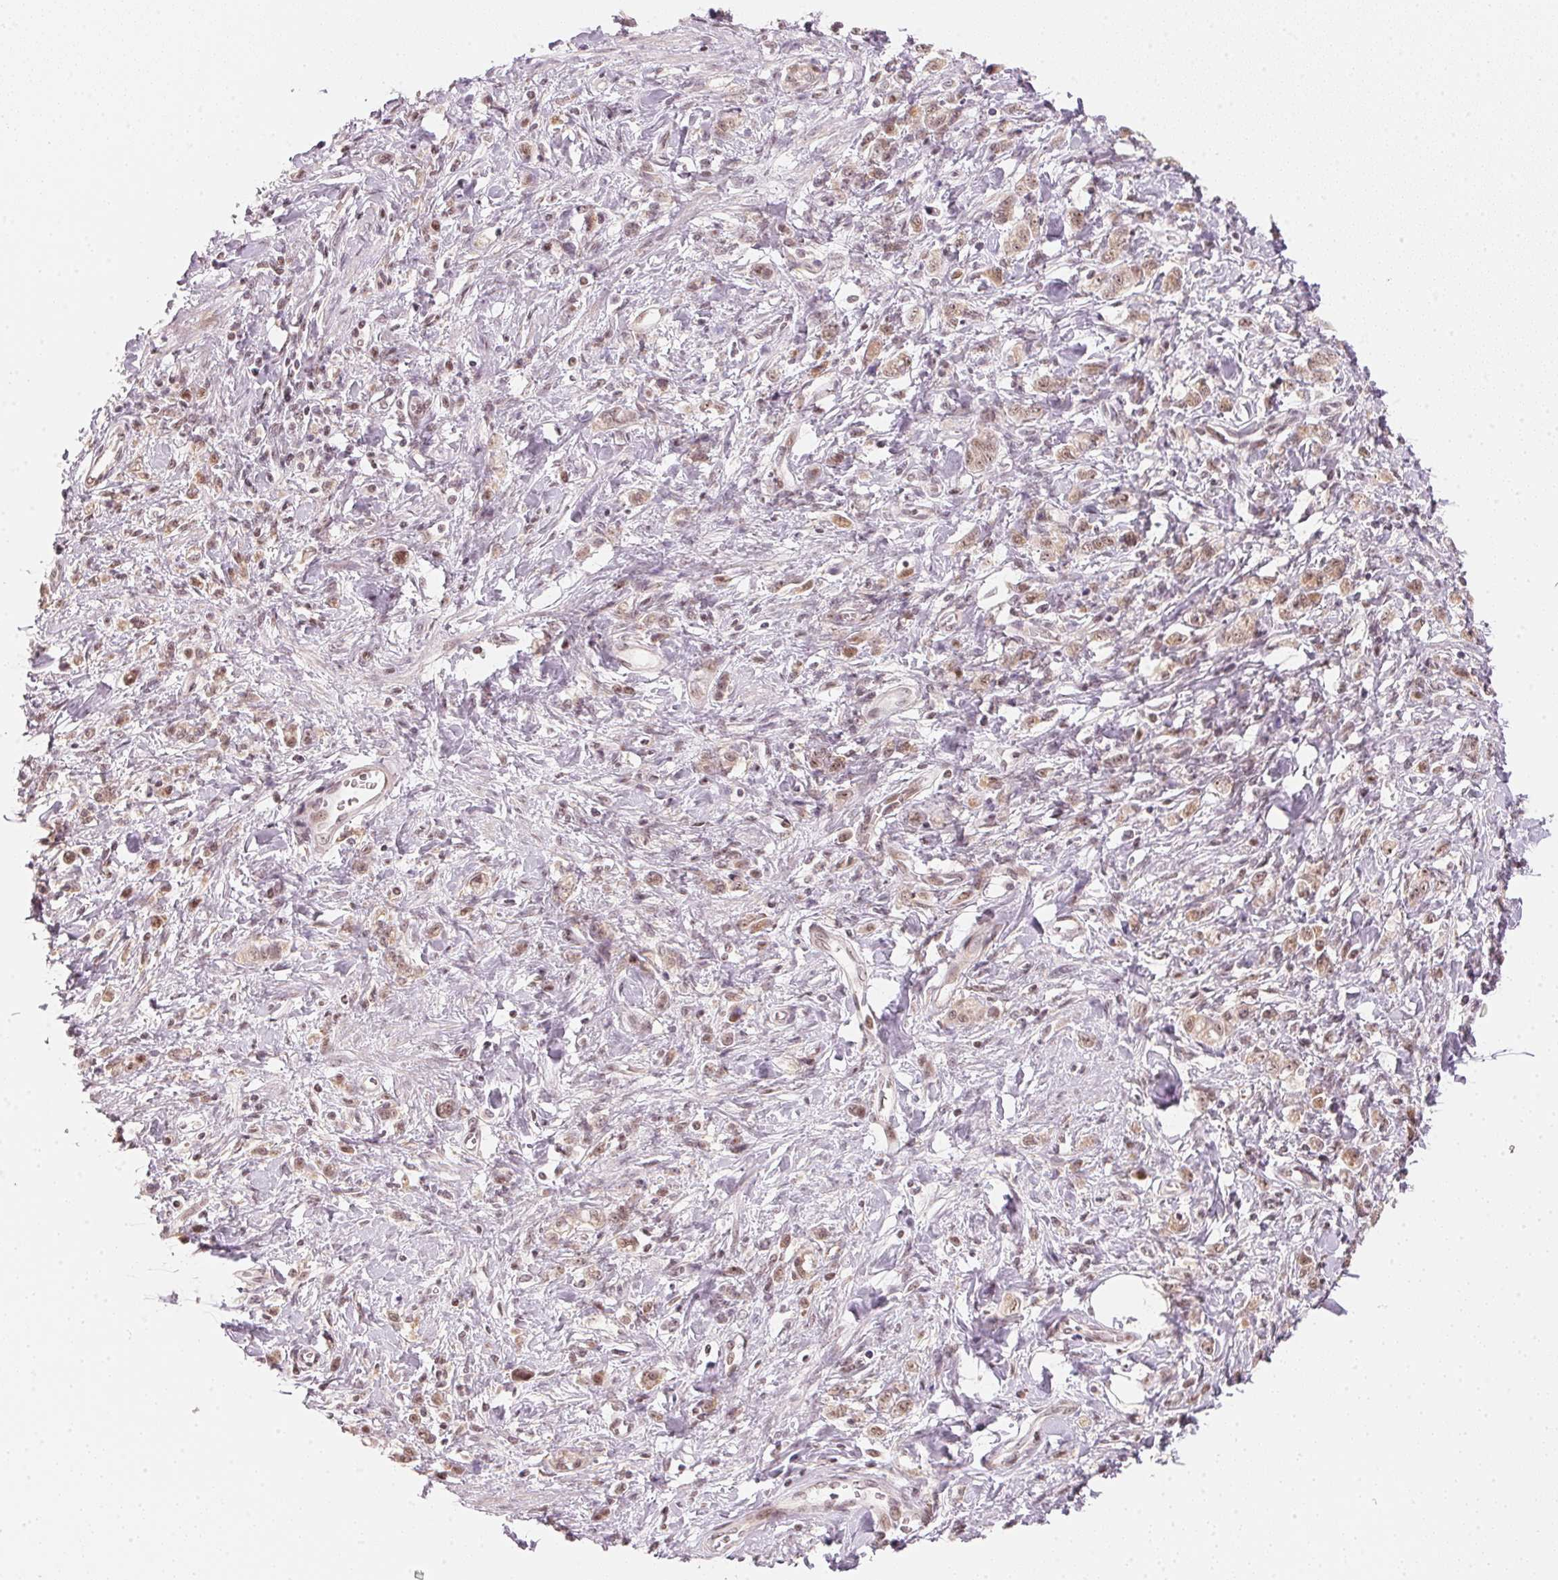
{"staining": {"intensity": "weak", "quantity": "25%-75%", "location": "nuclear"}, "tissue": "stomach cancer", "cell_type": "Tumor cells", "image_type": "cancer", "snomed": [{"axis": "morphology", "description": "Adenocarcinoma, NOS"}, {"axis": "topography", "description": "Stomach"}], "caption": "Approximately 25%-75% of tumor cells in stomach cancer reveal weak nuclear protein staining as visualized by brown immunohistochemical staining.", "gene": "KAT6A", "patient": {"sex": "male", "age": 77}}